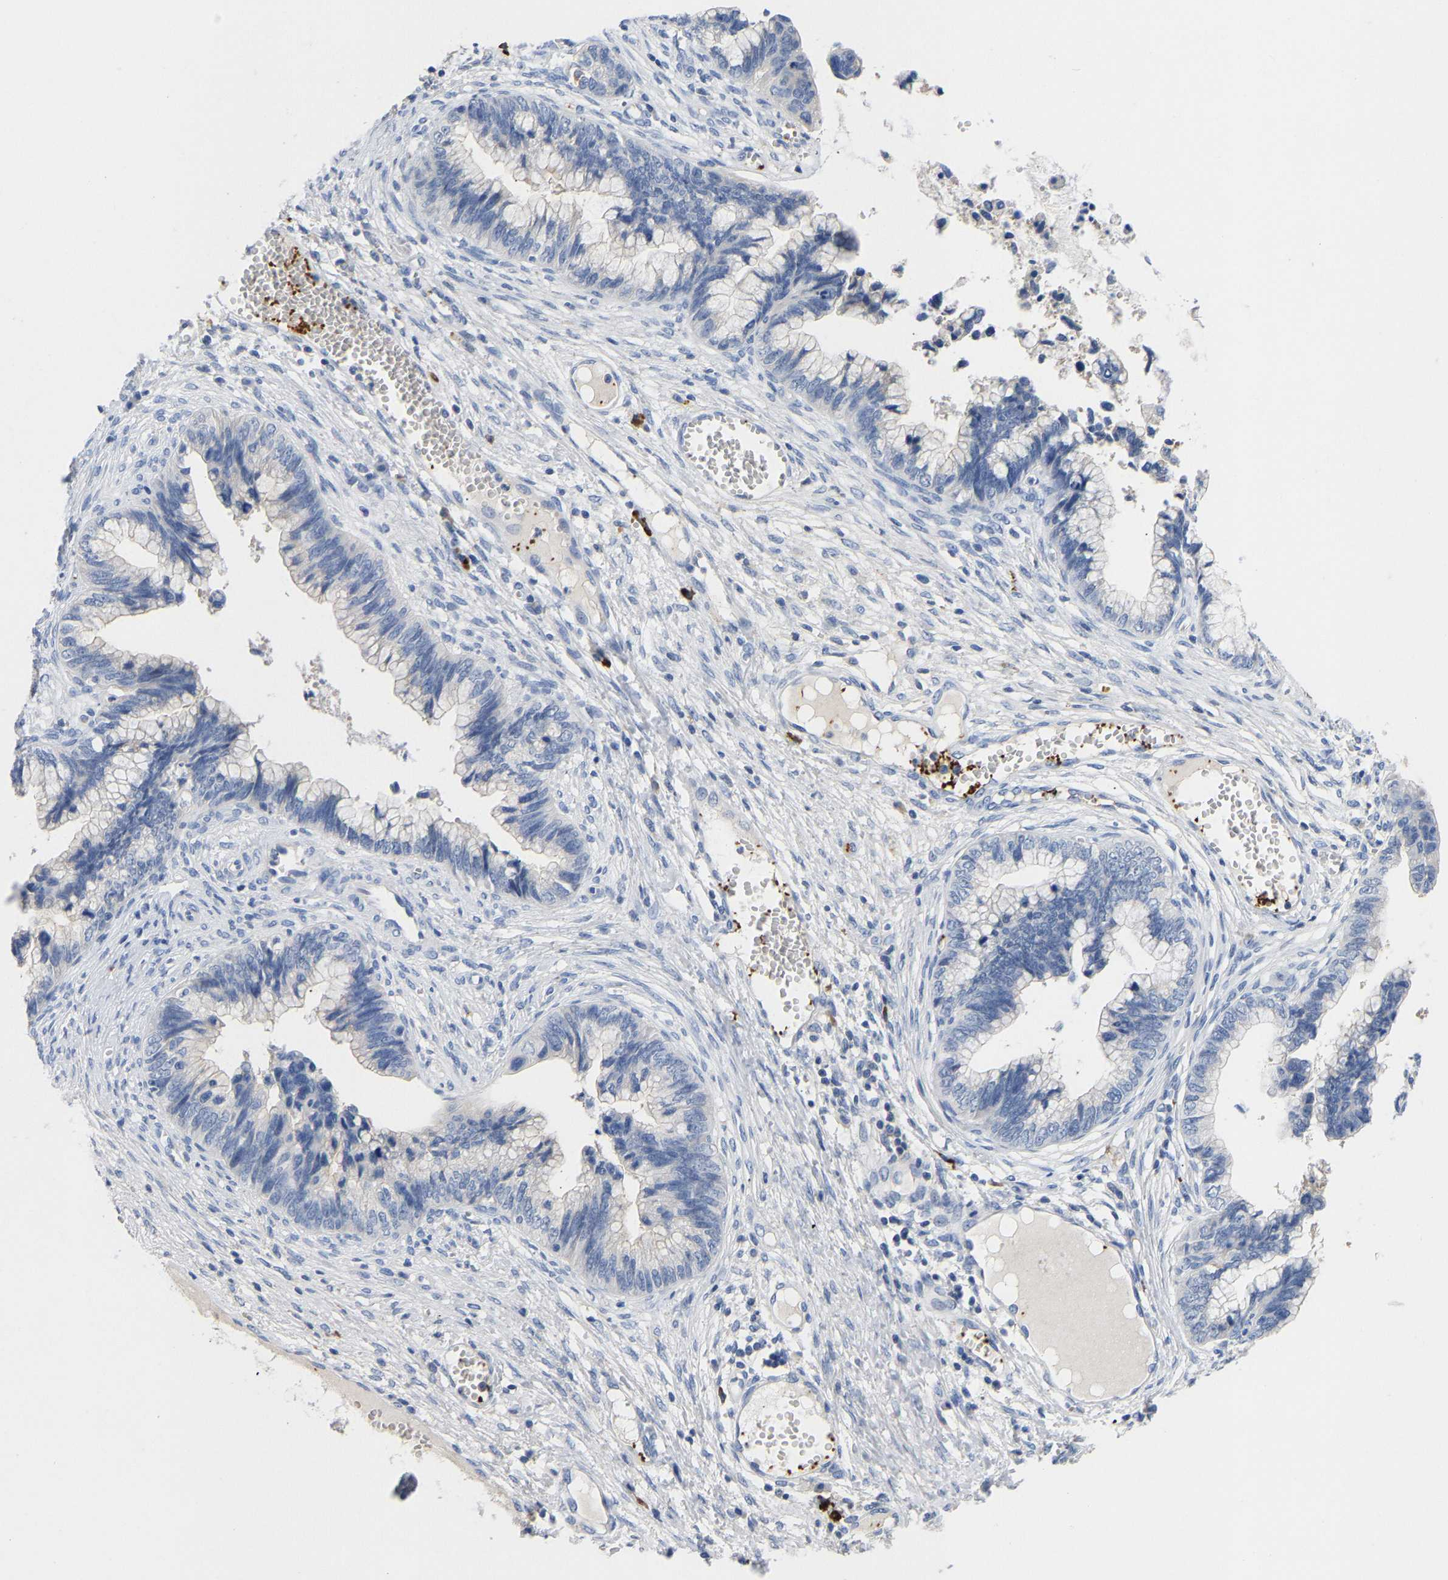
{"staining": {"intensity": "negative", "quantity": "none", "location": "none"}, "tissue": "cervical cancer", "cell_type": "Tumor cells", "image_type": "cancer", "snomed": [{"axis": "morphology", "description": "Adenocarcinoma, NOS"}, {"axis": "topography", "description": "Cervix"}], "caption": "Human cervical cancer (adenocarcinoma) stained for a protein using IHC shows no staining in tumor cells.", "gene": "FGF18", "patient": {"sex": "female", "age": 44}}